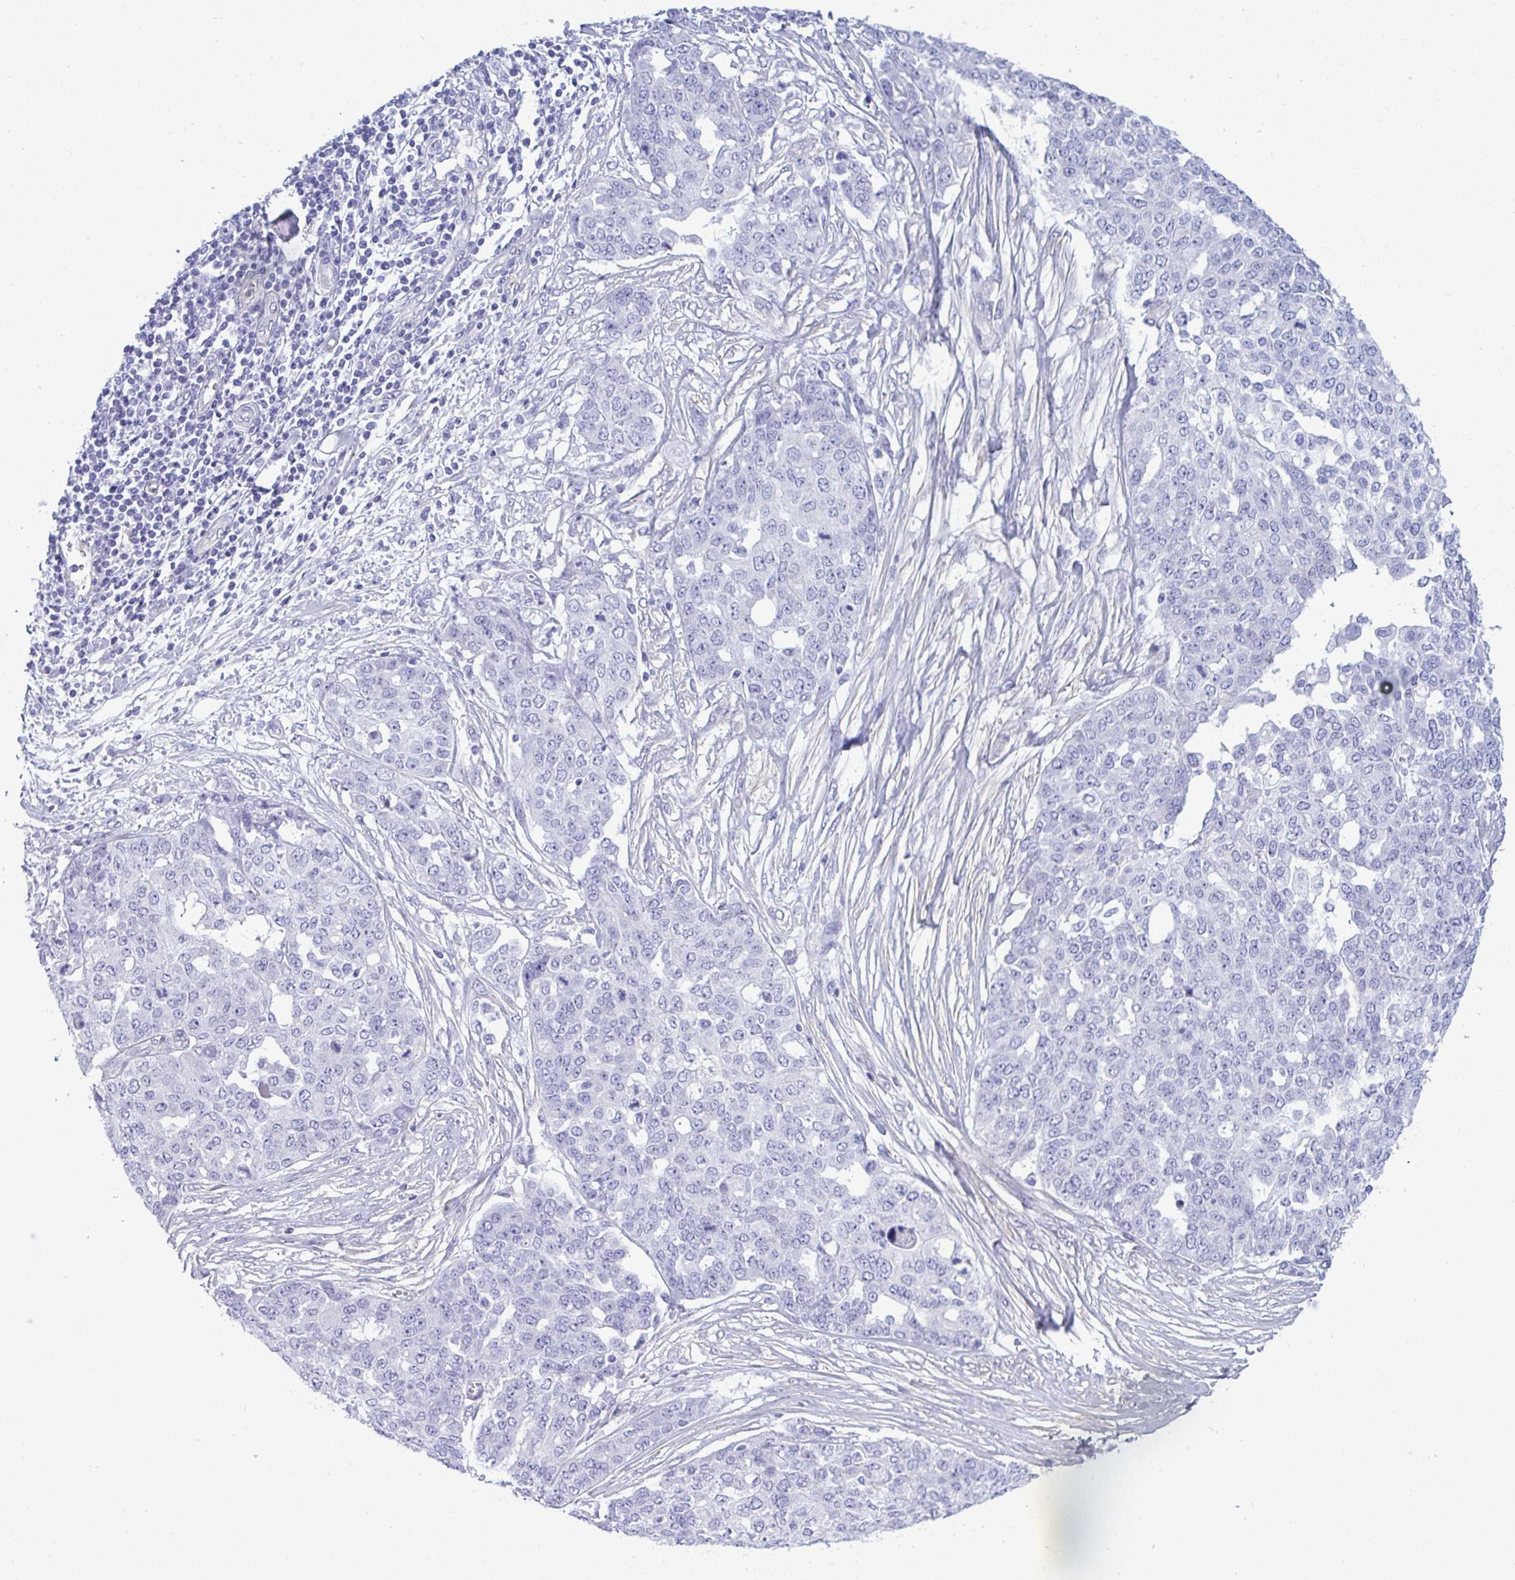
{"staining": {"intensity": "negative", "quantity": "none", "location": "none"}, "tissue": "ovarian cancer", "cell_type": "Tumor cells", "image_type": "cancer", "snomed": [{"axis": "morphology", "description": "Cystadenocarcinoma, serous, NOS"}, {"axis": "topography", "description": "Soft tissue"}, {"axis": "topography", "description": "Ovary"}], "caption": "IHC of serous cystadenocarcinoma (ovarian) reveals no expression in tumor cells. Nuclei are stained in blue.", "gene": "MYH10", "patient": {"sex": "female", "age": 57}}